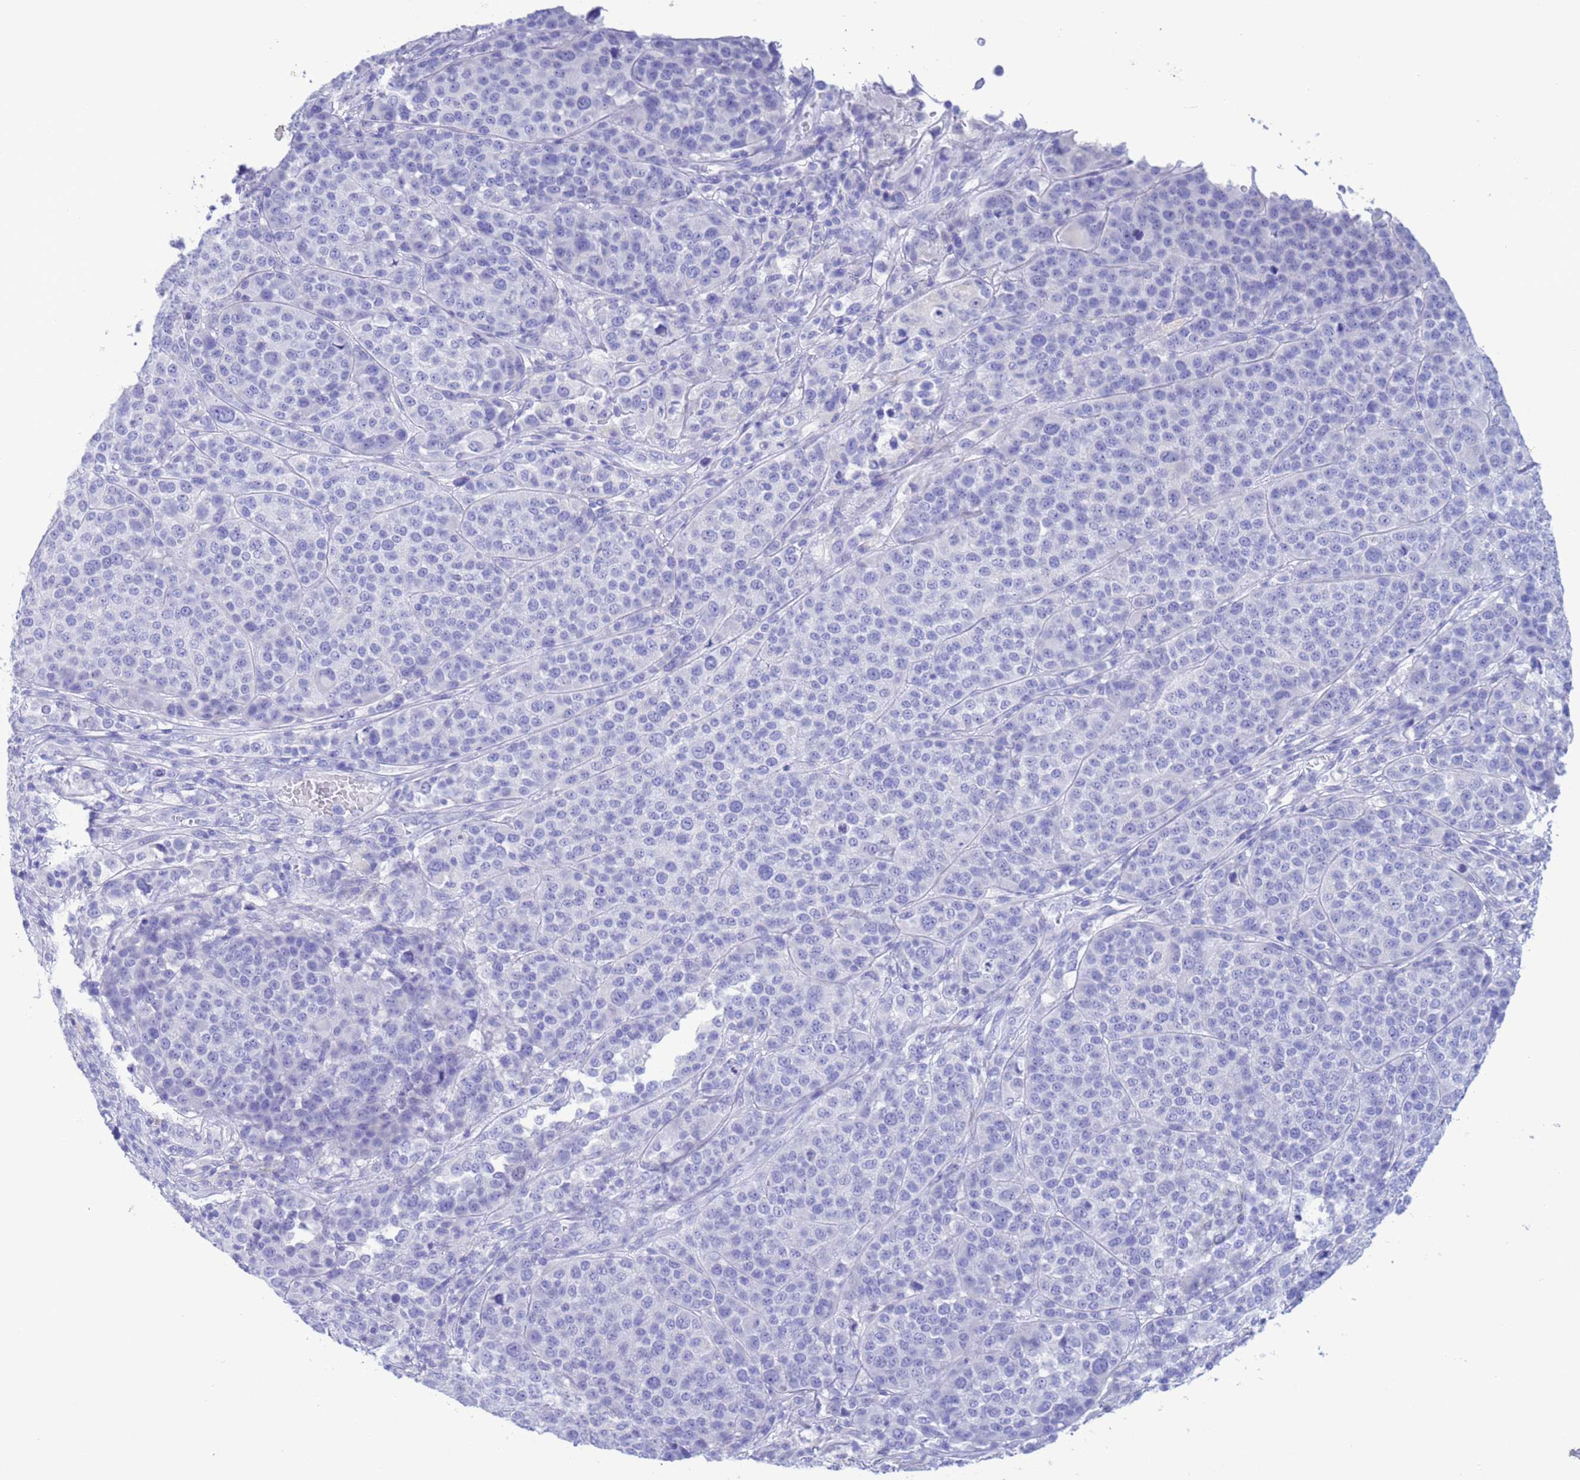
{"staining": {"intensity": "negative", "quantity": "none", "location": "none"}, "tissue": "melanoma", "cell_type": "Tumor cells", "image_type": "cancer", "snomed": [{"axis": "morphology", "description": "Malignant melanoma, Metastatic site"}, {"axis": "topography", "description": "Lymph node"}], "caption": "An immunohistochemistry micrograph of melanoma is shown. There is no staining in tumor cells of melanoma. Brightfield microscopy of IHC stained with DAB (brown) and hematoxylin (blue), captured at high magnification.", "gene": "GSTM1", "patient": {"sex": "male", "age": 44}}